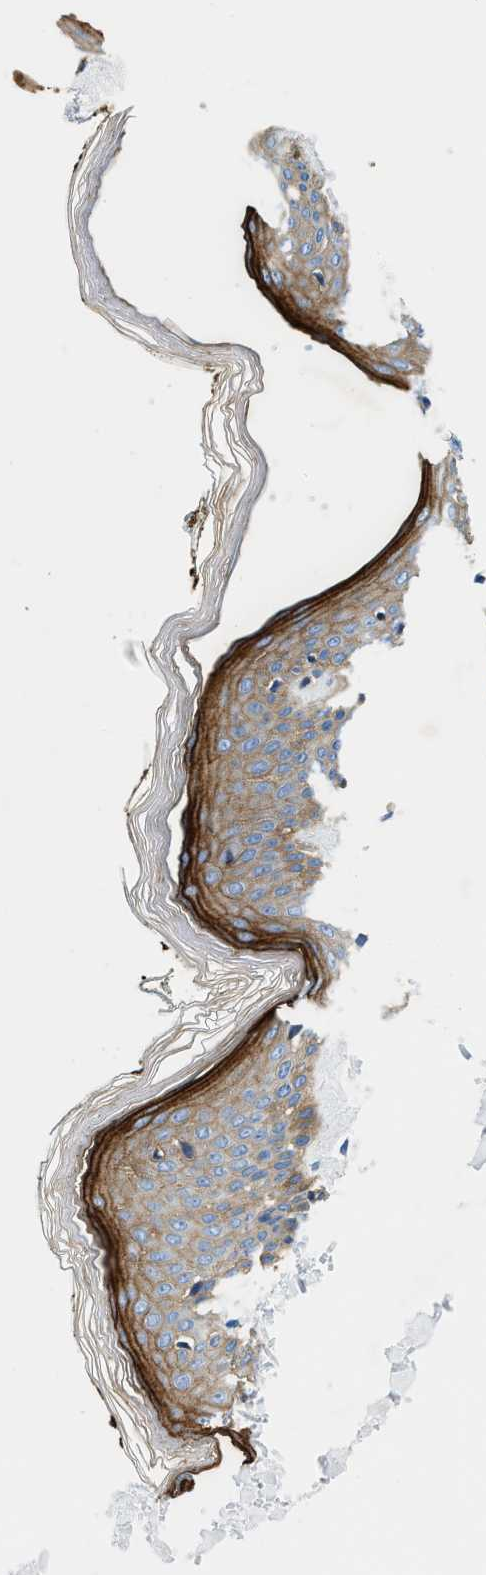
{"staining": {"intensity": "negative", "quantity": "none", "location": "none"}, "tissue": "skin", "cell_type": "Fibroblasts", "image_type": "normal", "snomed": [{"axis": "morphology", "description": "Normal tissue, NOS"}, {"axis": "topography", "description": "Skin"}], "caption": "Histopathology image shows no protein staining in fibroblasts of normal skin.", "gene": "ORAI1", "patient": {"sex": "male", "age": 26}}